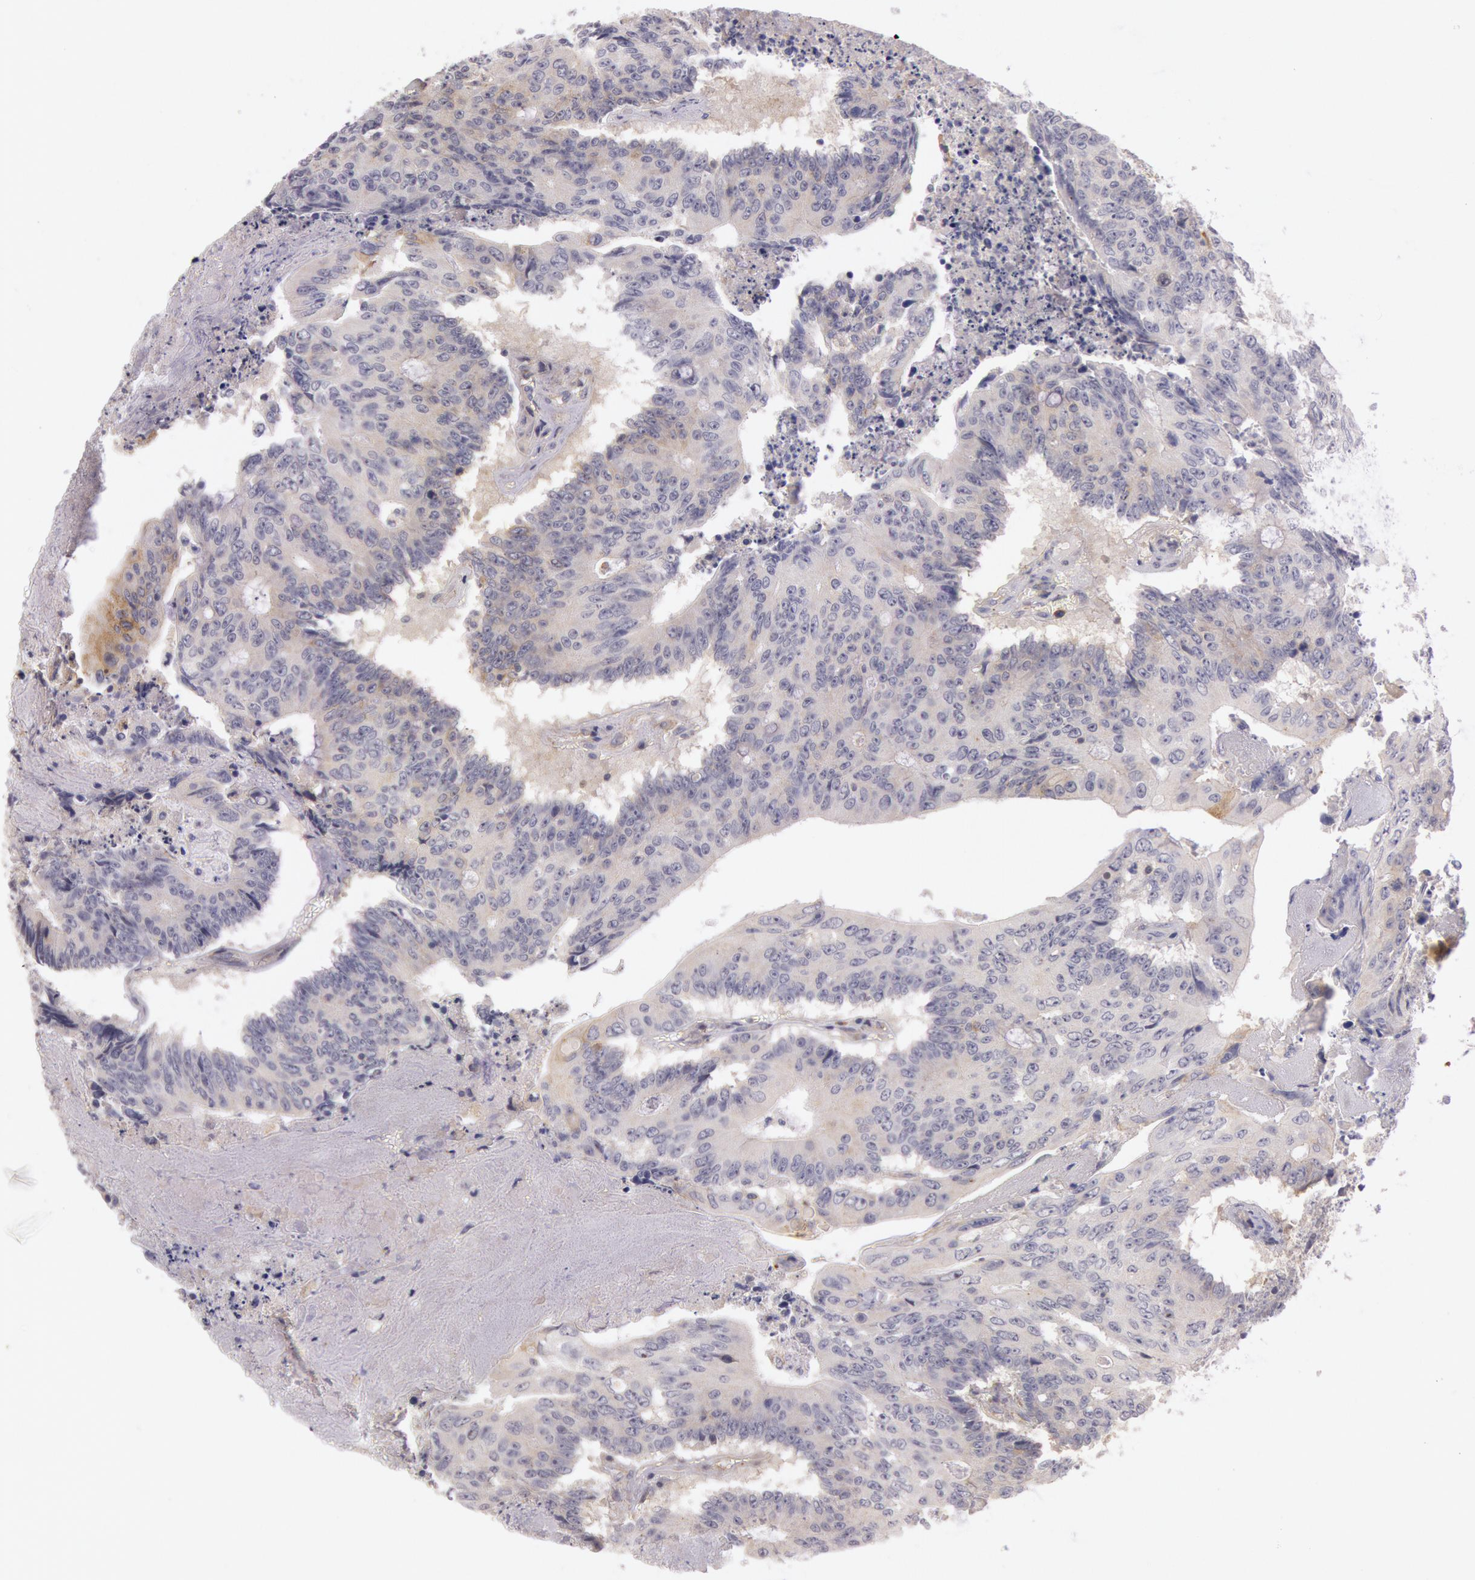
{"staining": {"intensity": "weak", "quantity": "25%-75%", "location": "cytoplasmic/membranous"}, "tissue": "colorectal cancer", "cell_type": "Tumor cells", "image_type": "cancer", "snomed": [{"axis": "morphology", "description": "Adenocarcinoma, NOS"}, {"axis": "topography", "description": "Colon"}], "caption": "Immunohistochemical staining of human colorectal adenocarcinoma demonstrates low levels of weak cytoplasmic/membranous protein positivity in about 25%-75% of tumor cells.", "gene": "TRIB2", "patient": {"sex": "male", "age": 65}}